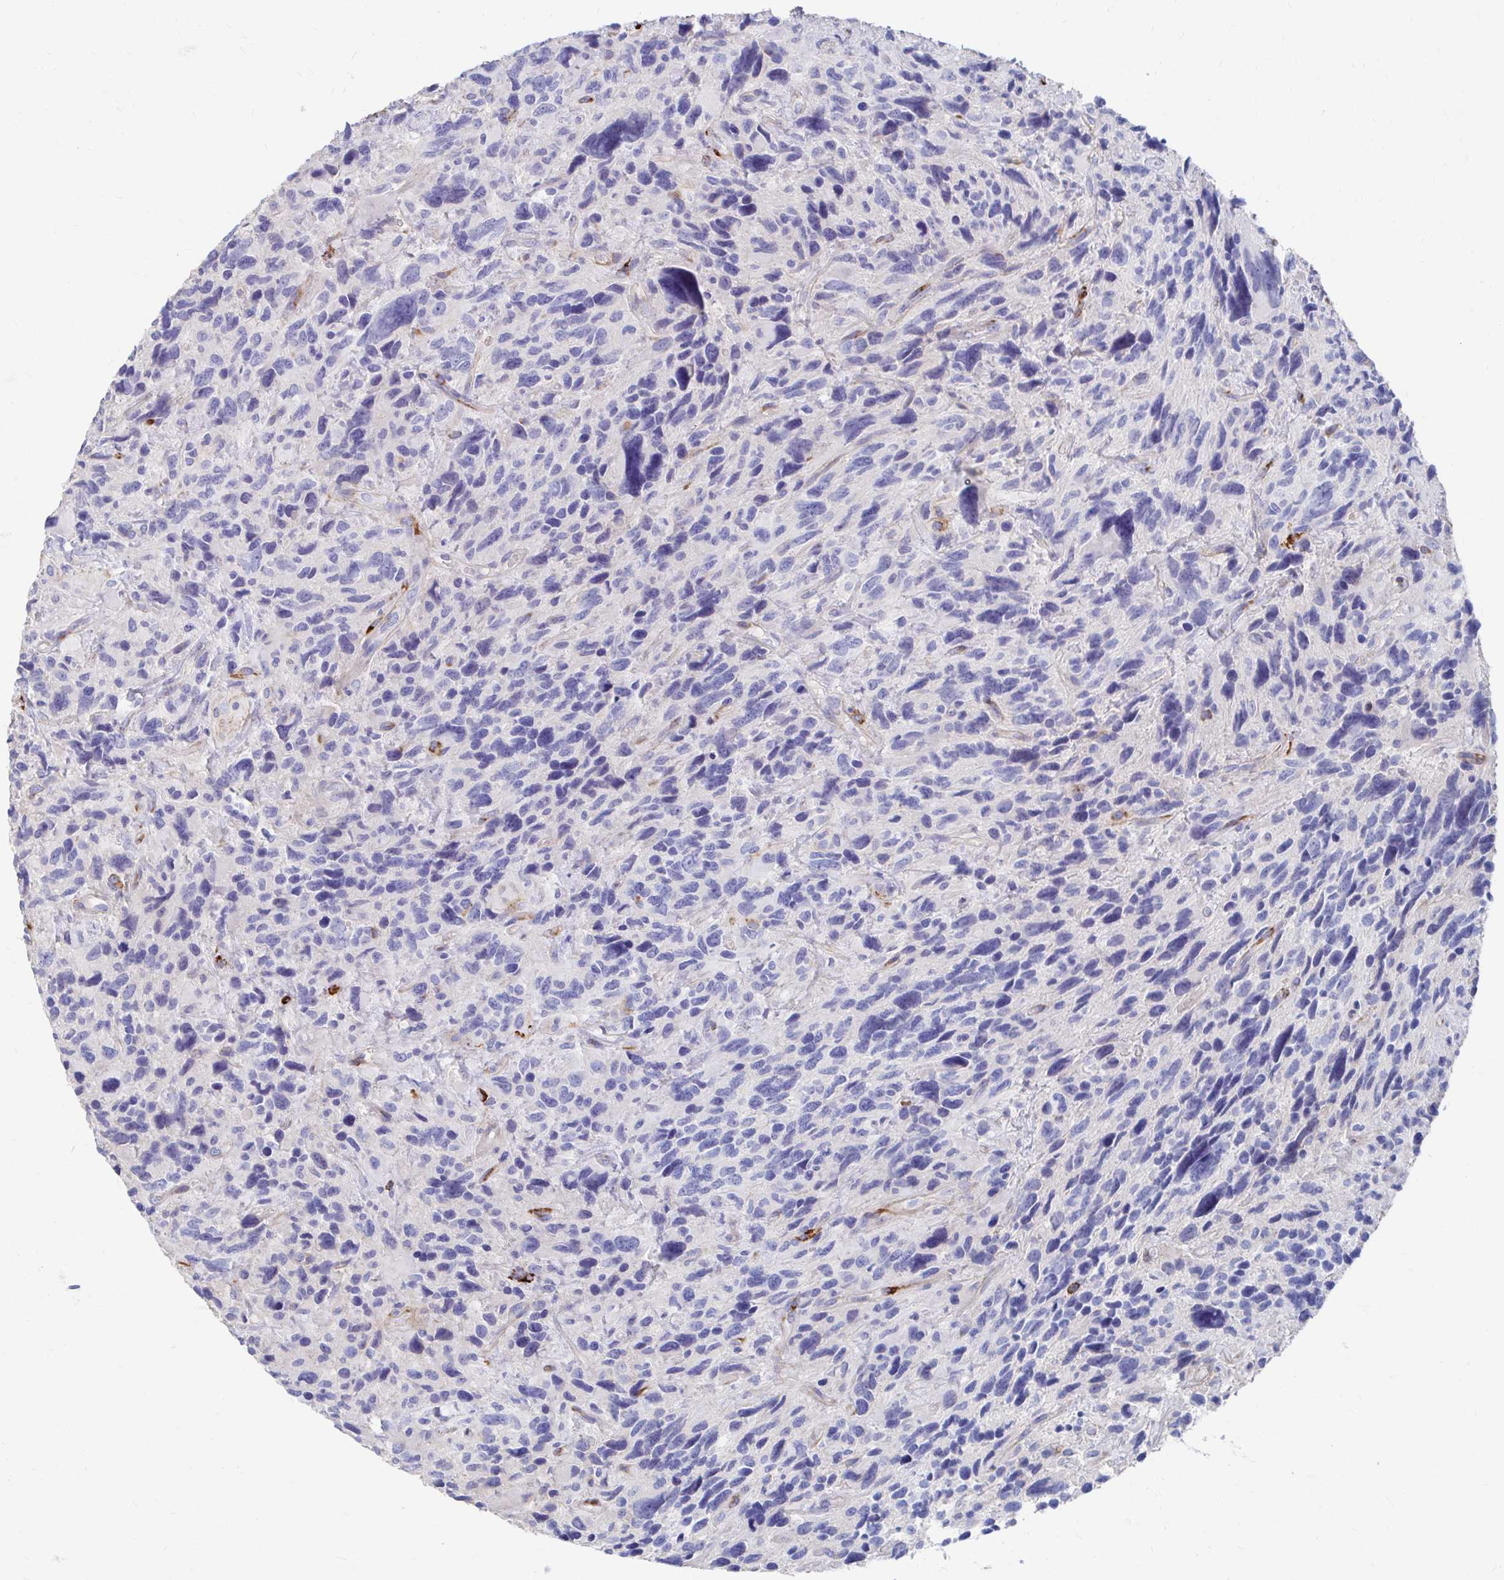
{"staining": {"intensity": "negative", "quantity": "none", "location": "none"}, "tissue": "glioma", "cell_type": "Tumor cells", "image_type": "cancer", "snomed": [{"axis": "morphology", "description": "Glioma, malignant, High grade"}, {"axis": "topography", "description": "Brain"}], "caption": "This micrograph is of malignant glioma (high-grade) stained with immunohistochemistry to label a protein in brown with the nuclei are counter-stained blue. There is no positivity in tumor cells.", "gene": "LAMC3", "patient": {"sex": "male", "age": 46}}